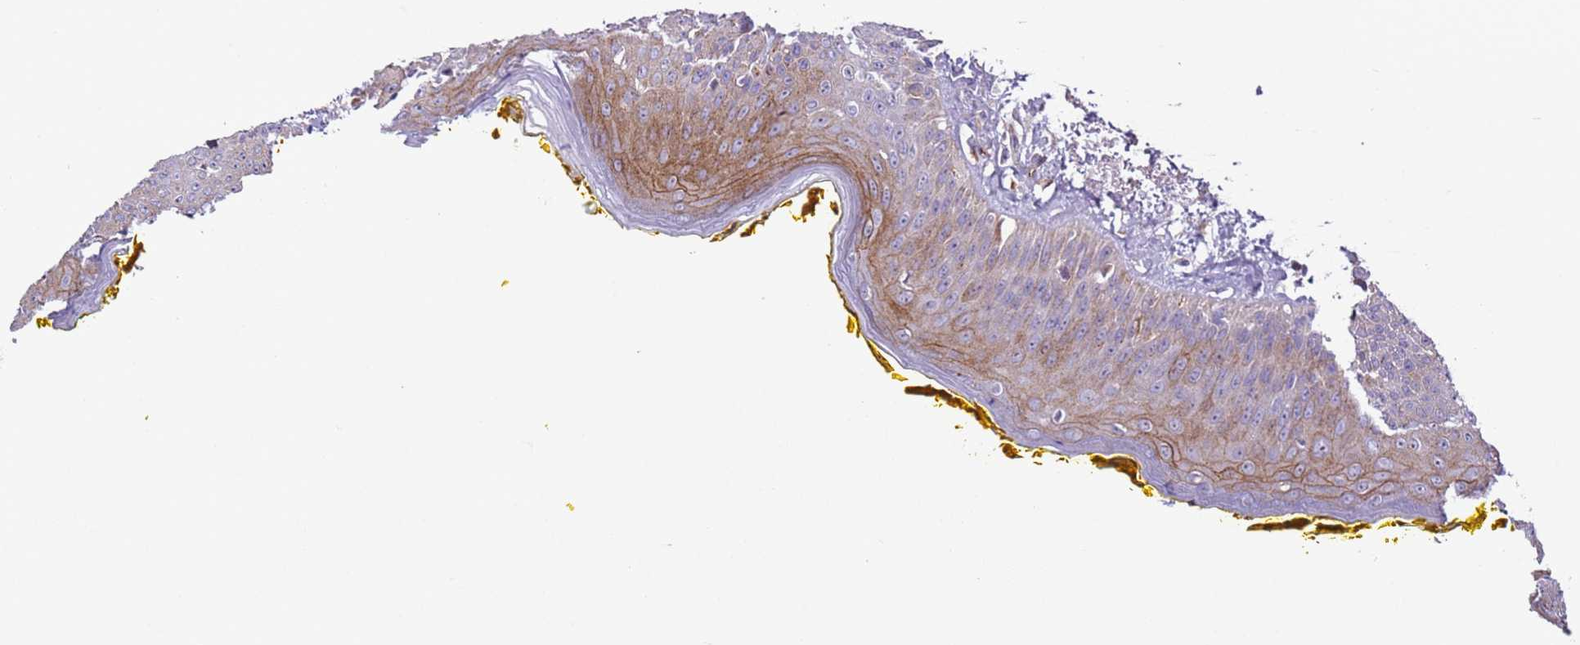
{"staining": {"intensity": "moderate", "quantity": "25%-75%", "location": "cytoplasmic/membranous"}, "tissue": "oral mucosa", "cell_type": "Squamous epithelial cells", "image_type": "normal", "snomed": [{"axis": "morphology", "description": "Normal tissue, NOS"}, {"axis": "topography", "description": "Oral tissue"}], "caption": "Protein staining exhibits moderate cytoplasmic/membranous staining in about 25%-75% of squamous epithelial cells in unremarkable oral mucosa.", "gene": "HEATR1", "patient": {"sex": "female", "age": 70}}